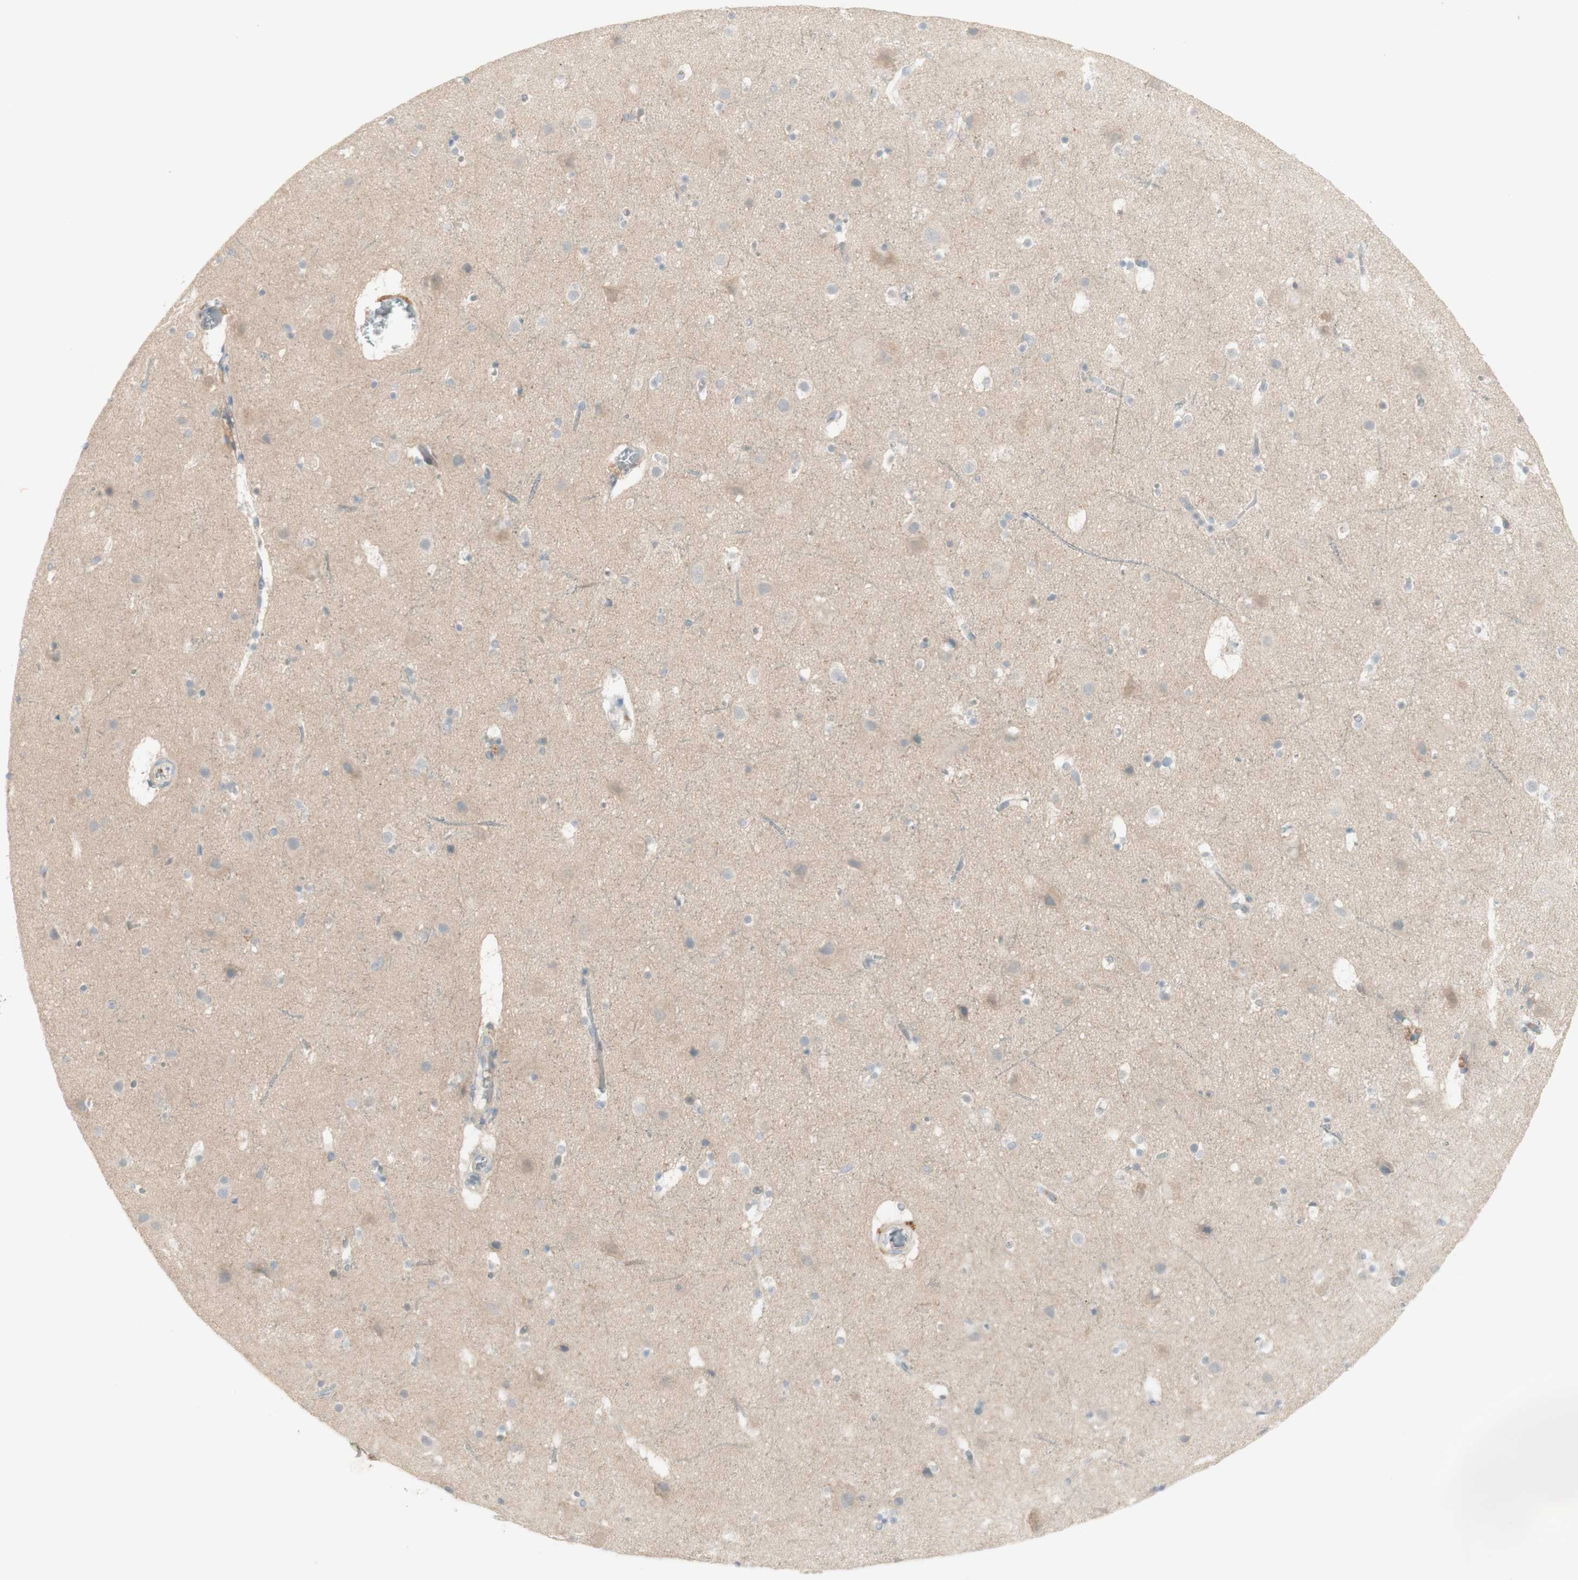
{"staining": {"intensity": "weak", "quantity": "<25%", "location": "cytoplasmic/membranous"}, "tissue": "cerebral cortex", "cell_type": "Endothelial cells", "image_type": "normal", "snomed": [{"axis": "morphology", "description": "Normal tissue, NOS"}, {"axis": "topography", "description": "Cerebral cortex"}], "caption": "Immunohistochemical staining of benign human cerebral cortex shows no significant positivity in endothelial cells.", "gene": "PTGER4", "patient": {"sex": "male", "age": 45}}